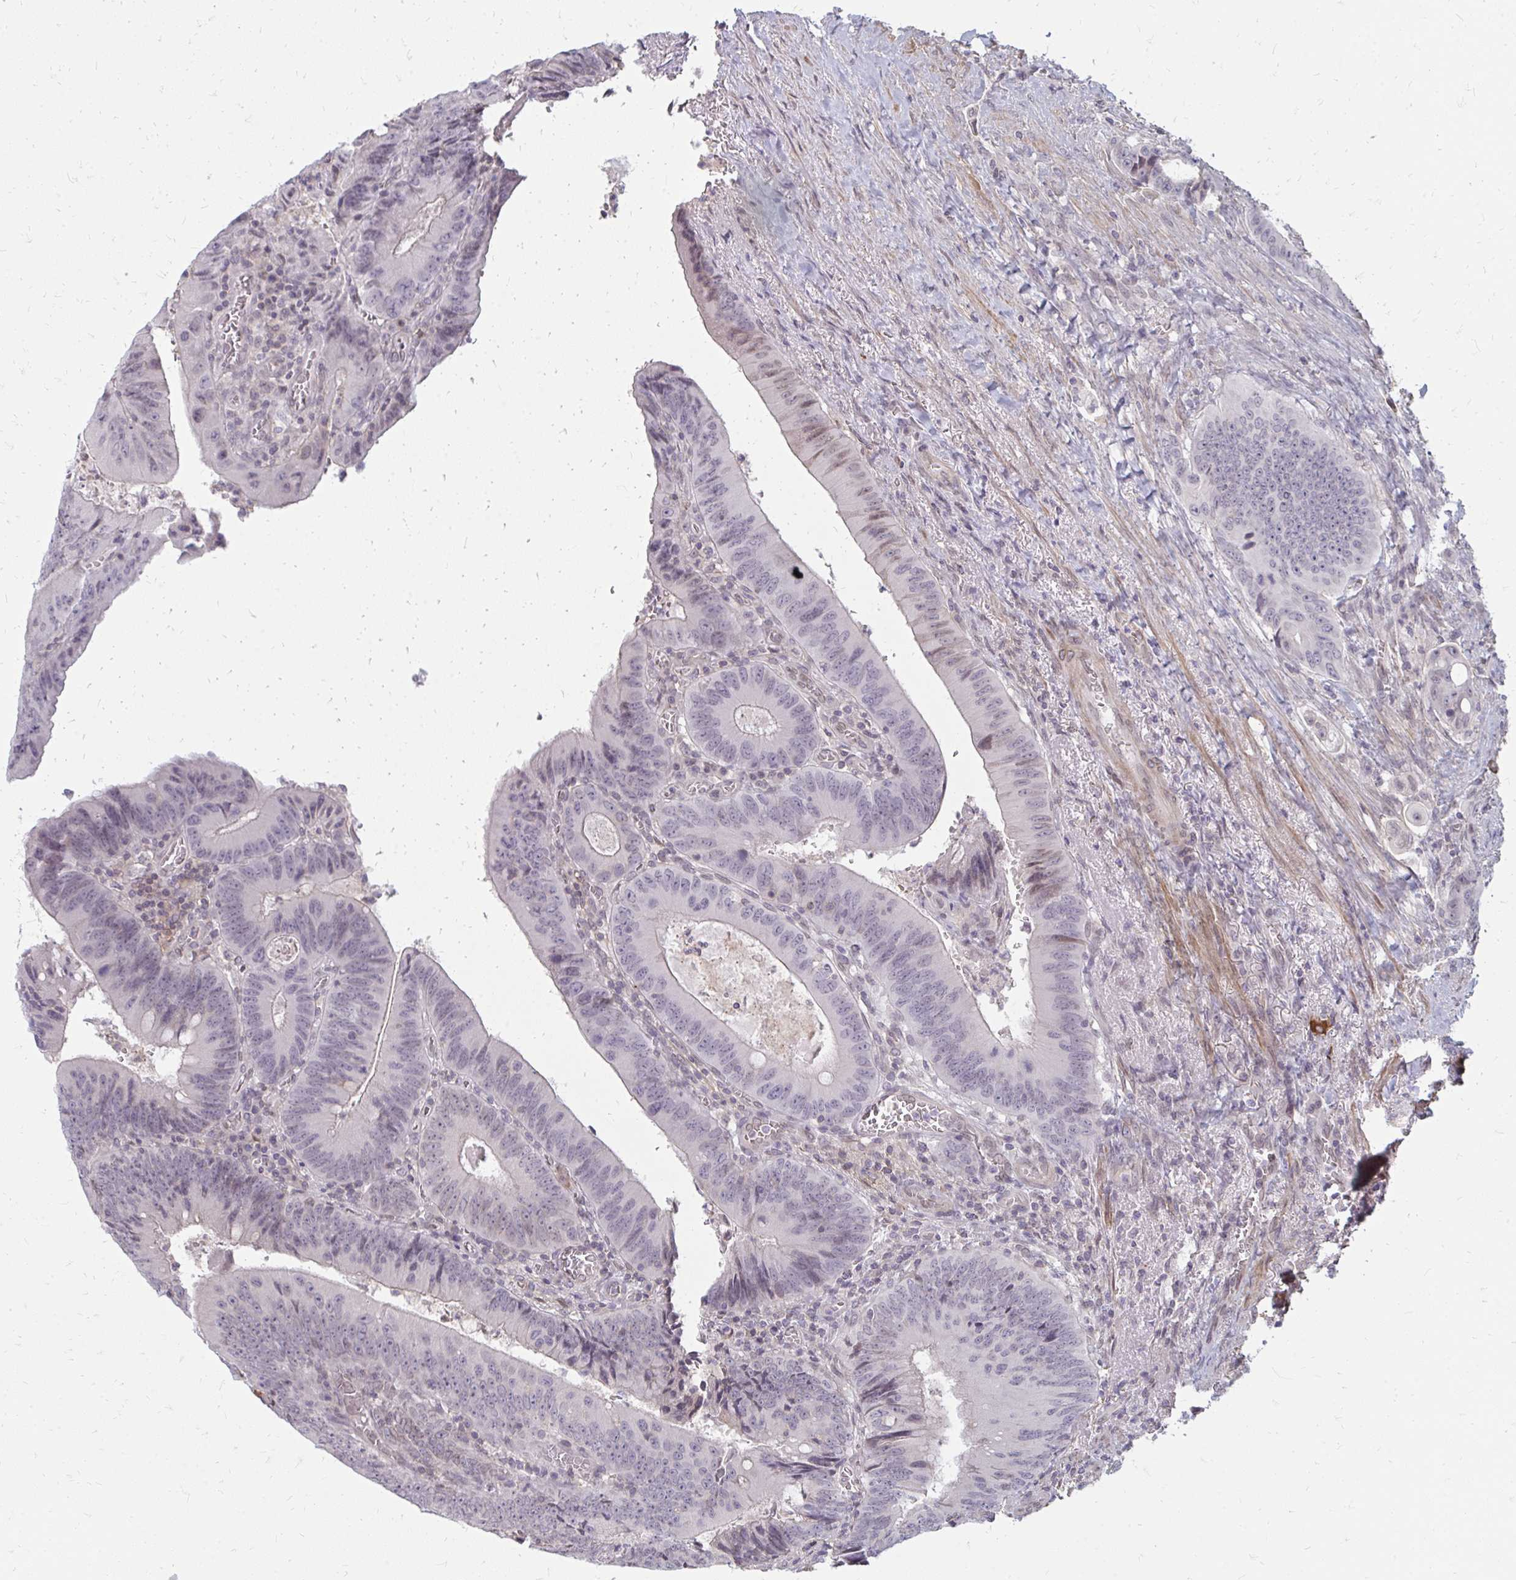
{"staining": {"intensity": "negative", "quantity": "none", "location": "none"}, "tissue": "colorectal cancer", "cell_type": "Tumor cells", "image_type": "cancer", "snomed": [{"axis": "morphology", "description": "Adenocarcinoma, NOS"}, {"axis": "topography", "description": "Rectum"}], "caption": "The photomicrograph reveals no staining of tumor cells in colorectal cancer.", "gene": "GPC5", "patient": {"sex": "female", "age": 72}}